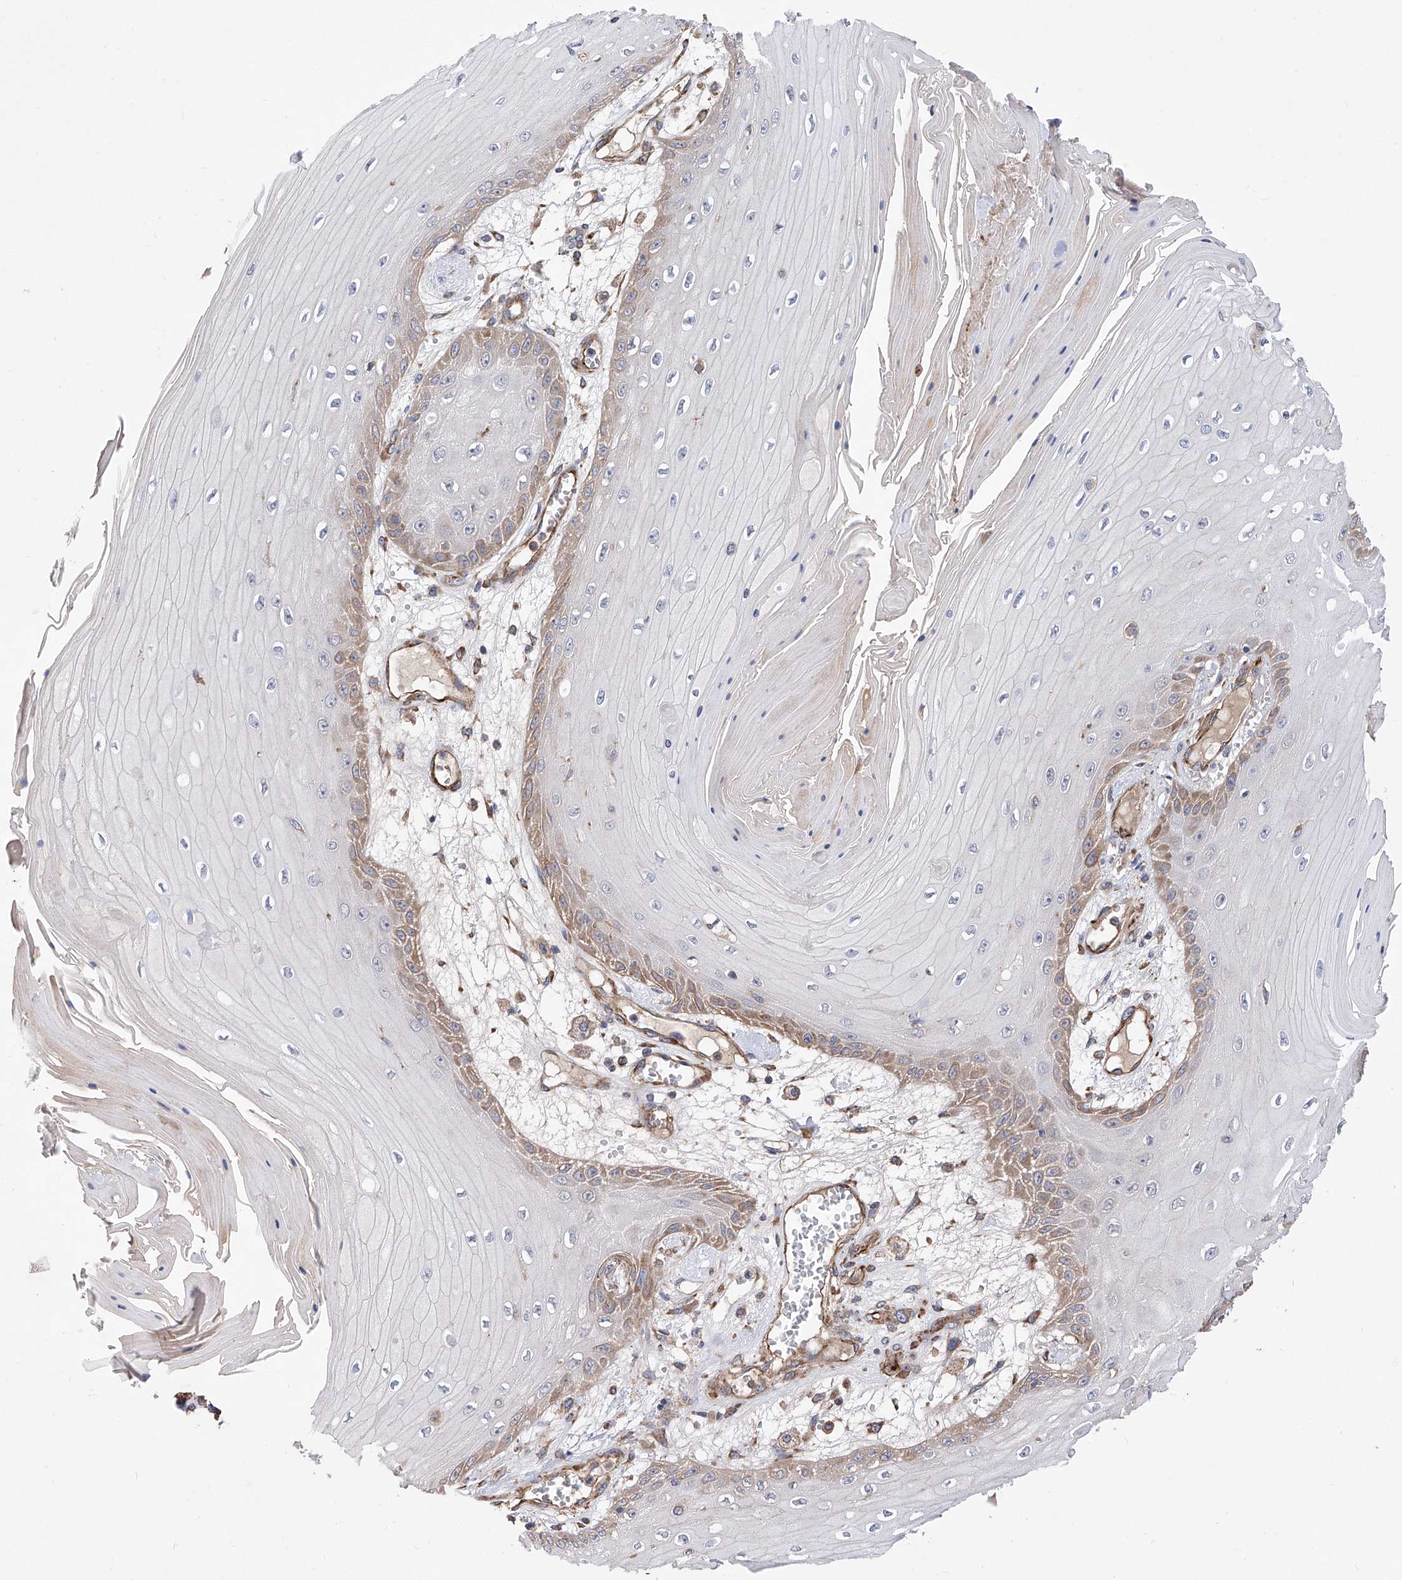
{"staining": {"intensity": "weak", "quantity": "25%-75%", "location": "cytoplasmic/membranous"}, "tissue": "skin cancer", "cell_type": "Tumor cells", "image_type": "cancer", "snomed": [{"axis": "morphology", "description": "Squamous cell carcinoma, NOS"}, {"axis": "topography", "description": "Skin"}], "caption": "DAB (3,3'-diaminobenzidine) immunohistochemical staining of squamous cell carcinoma (skin) demonstrates weak cytoplasmic/membranous protein expression in about 25%-75% of tumor cells. The staining is performed using DAB (3,3'-diaminobenzidine) brown chromogen to label protein expression. The nuclei are counter-stained blue using hematoxylin.", "gene": "INPP5B", "patient": {"sex": "male", "age": 74}}